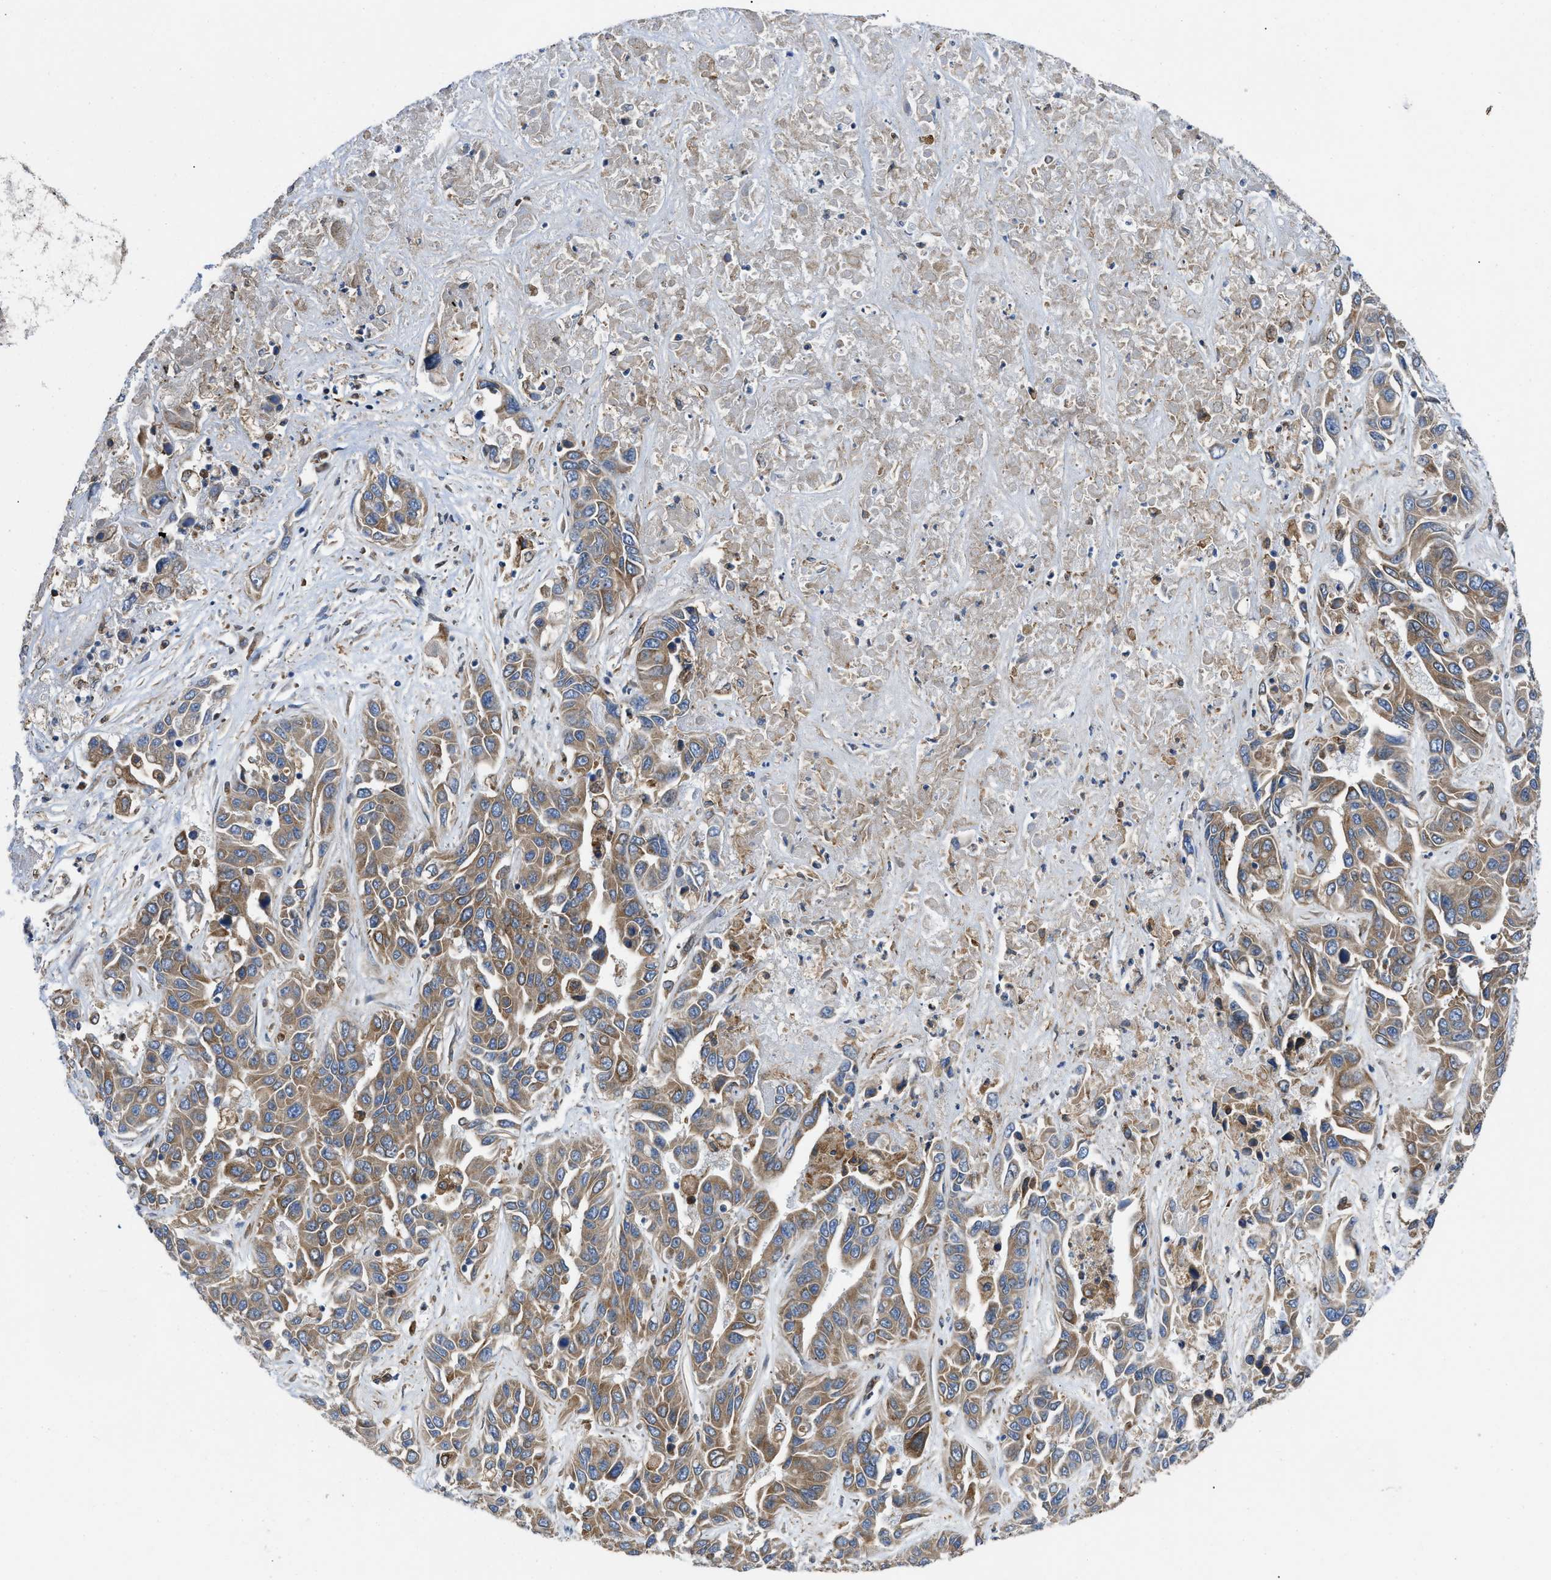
{"staining": {"intensity": "moderate", "quantity": ">75%", "location": "cytoplasmic/membranous"}, "tissue": "liver cancer", "cell_type": "Tumor cells", "image_type": "cancer", "snomed": [{"axis": "morphology", "description": "Cholangiocarcinoma"}, {"axis": "topography", "description": "Liver"}], "caption": "Protein staining demonstrates moderate cytoplasmic/membranous staining in approximately >75% of tumor cells in liver cancer (cholangiocarcinoma).", "gene": "ERLIN2", "patient": {"sex": "female", "age": 52}}